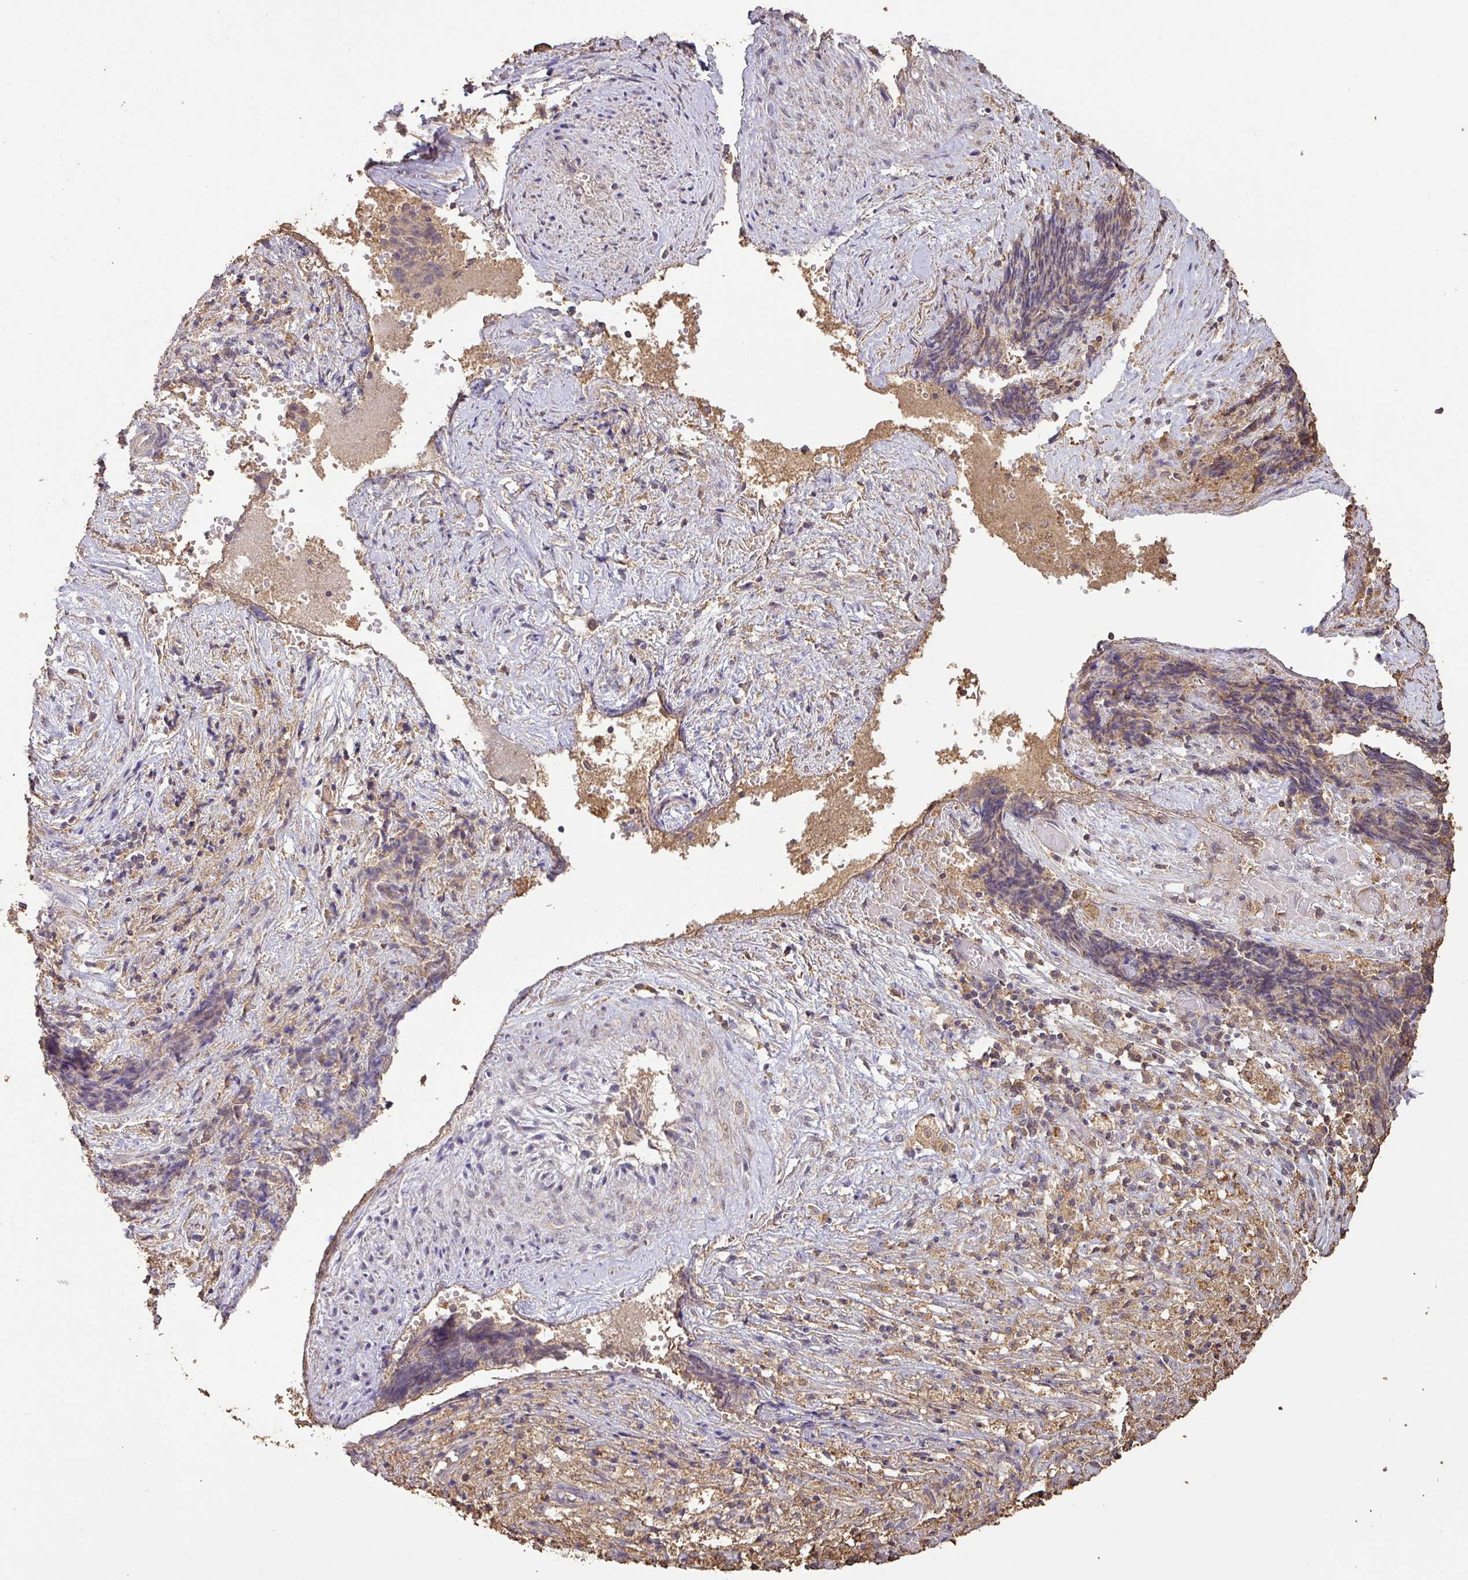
{"staining": {"intensity": "weak", "quantity": "25%-75%", "location": "cytoplasmic/membranous"}, "tissue": "ovarian cancer", "cell_type": "Tumor cells", "image_type": "cancer", "snomed": [{"axis": "morphology", "description": "Carcinoma, endometroid"}, {"axis": "topography", "description": "Ovary"}], "caption": "Immunohistochemistry (IHC) staining of ovarian endometroid carcinoma, which reveals low levels of weak cytoplasmic/membranous staining in about 25%-75% of tumor cells indicating weak cytoplasmic/membranous protein positivity. The staining was performed using DAB (3,3'-diaminobenzidine) (brown) for protein detection and nuclei were counterstained in hematoxylin (blue).", "gene": "ATAT1", "patient": {"sex": "female", "age": 42}}